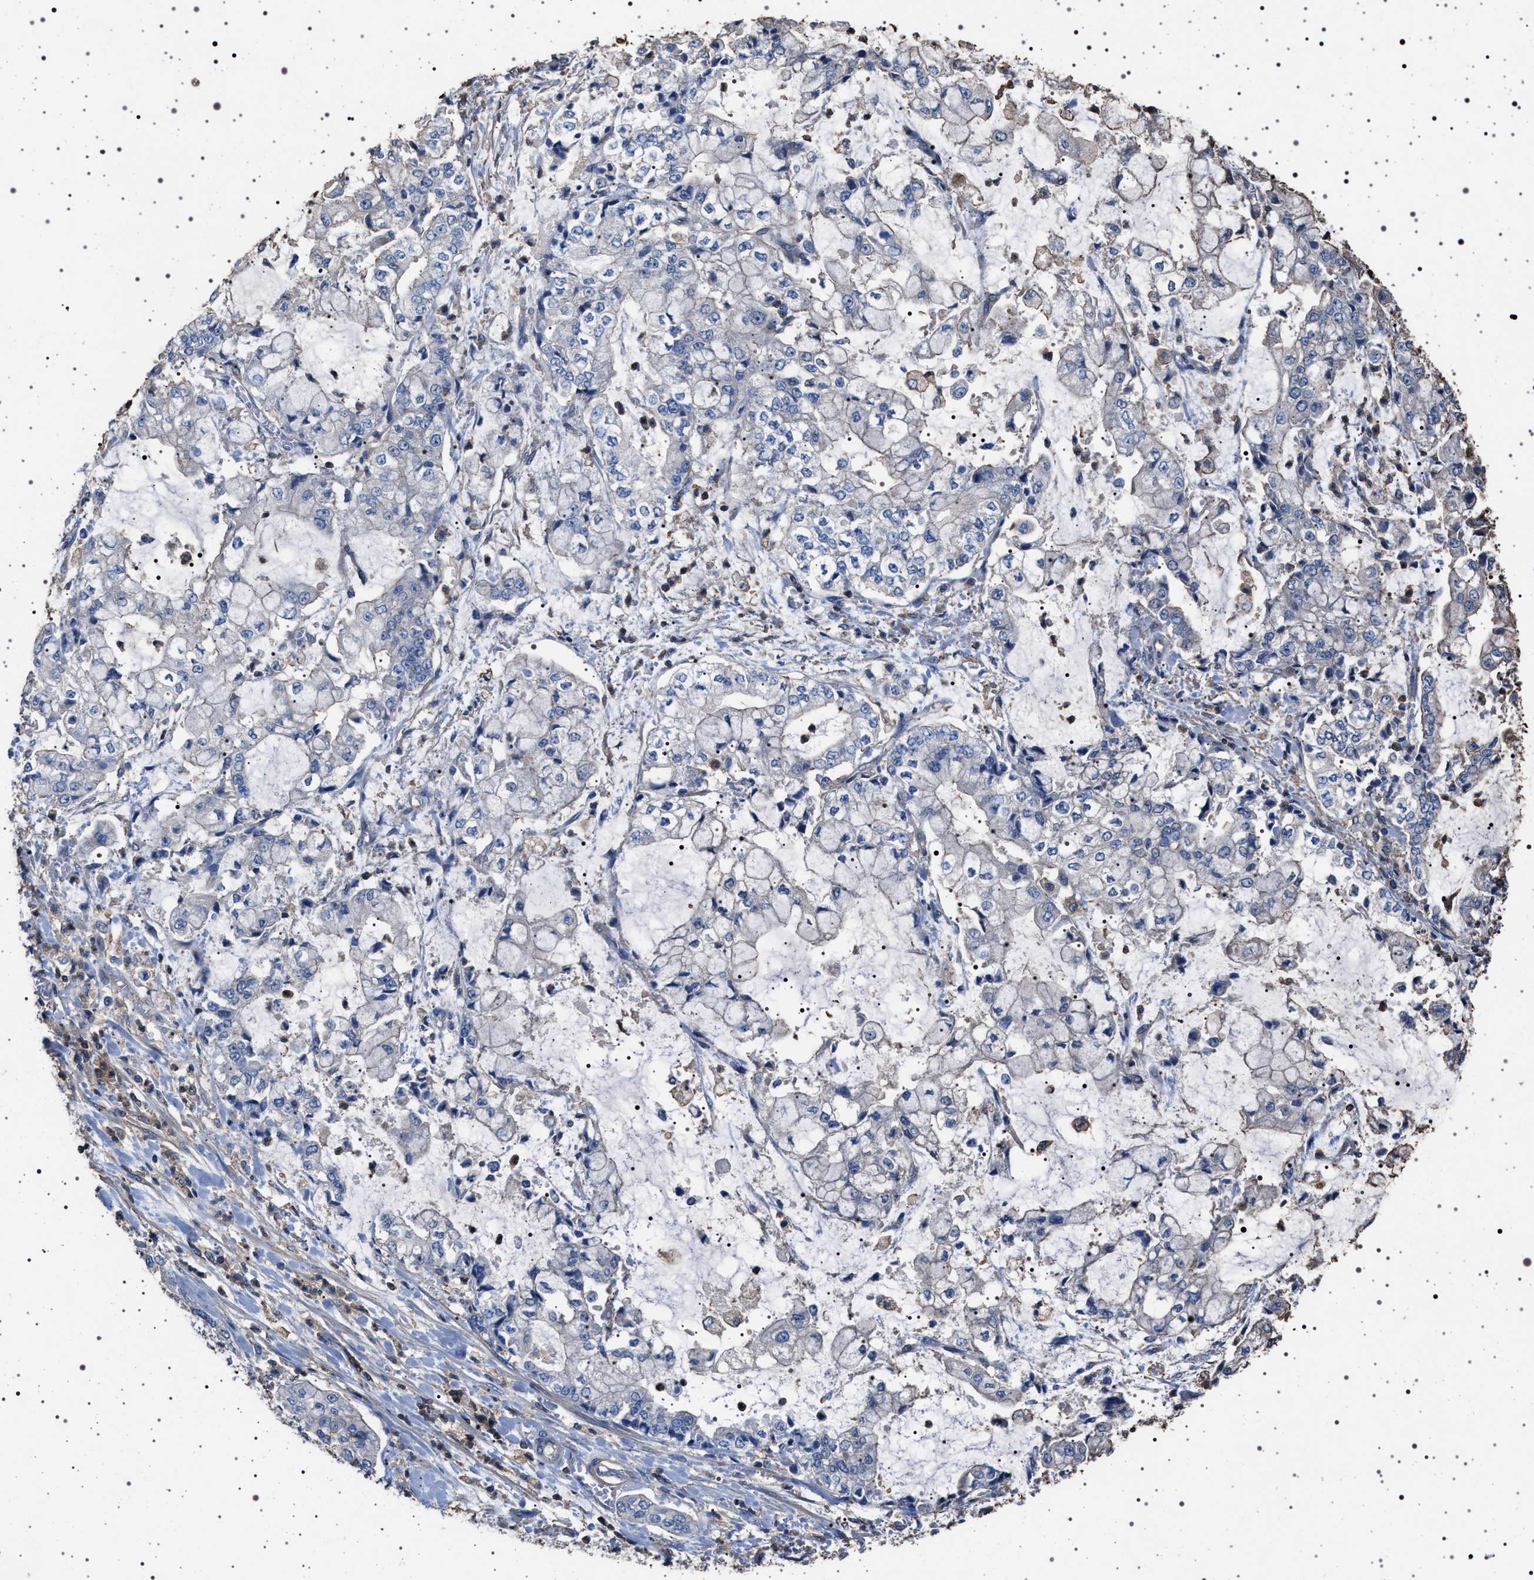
{"staining": {"intensity": "negative", "quantity": "none", "location": "none"}, "tissue": "stomach cancer", "cell_type": "Tumor cells", "image_type": "cancer", "snomed": [{"axis": "morphology", "description": "Adenocarcinoma, NOS"}, {"axis": "topography", "description": "Stomach"}], "caption": "There is no significant positivity in tumor cells of stomach cancer.", "gene": "SMAP2", "patient": {"sex": "male", "age": 76}}